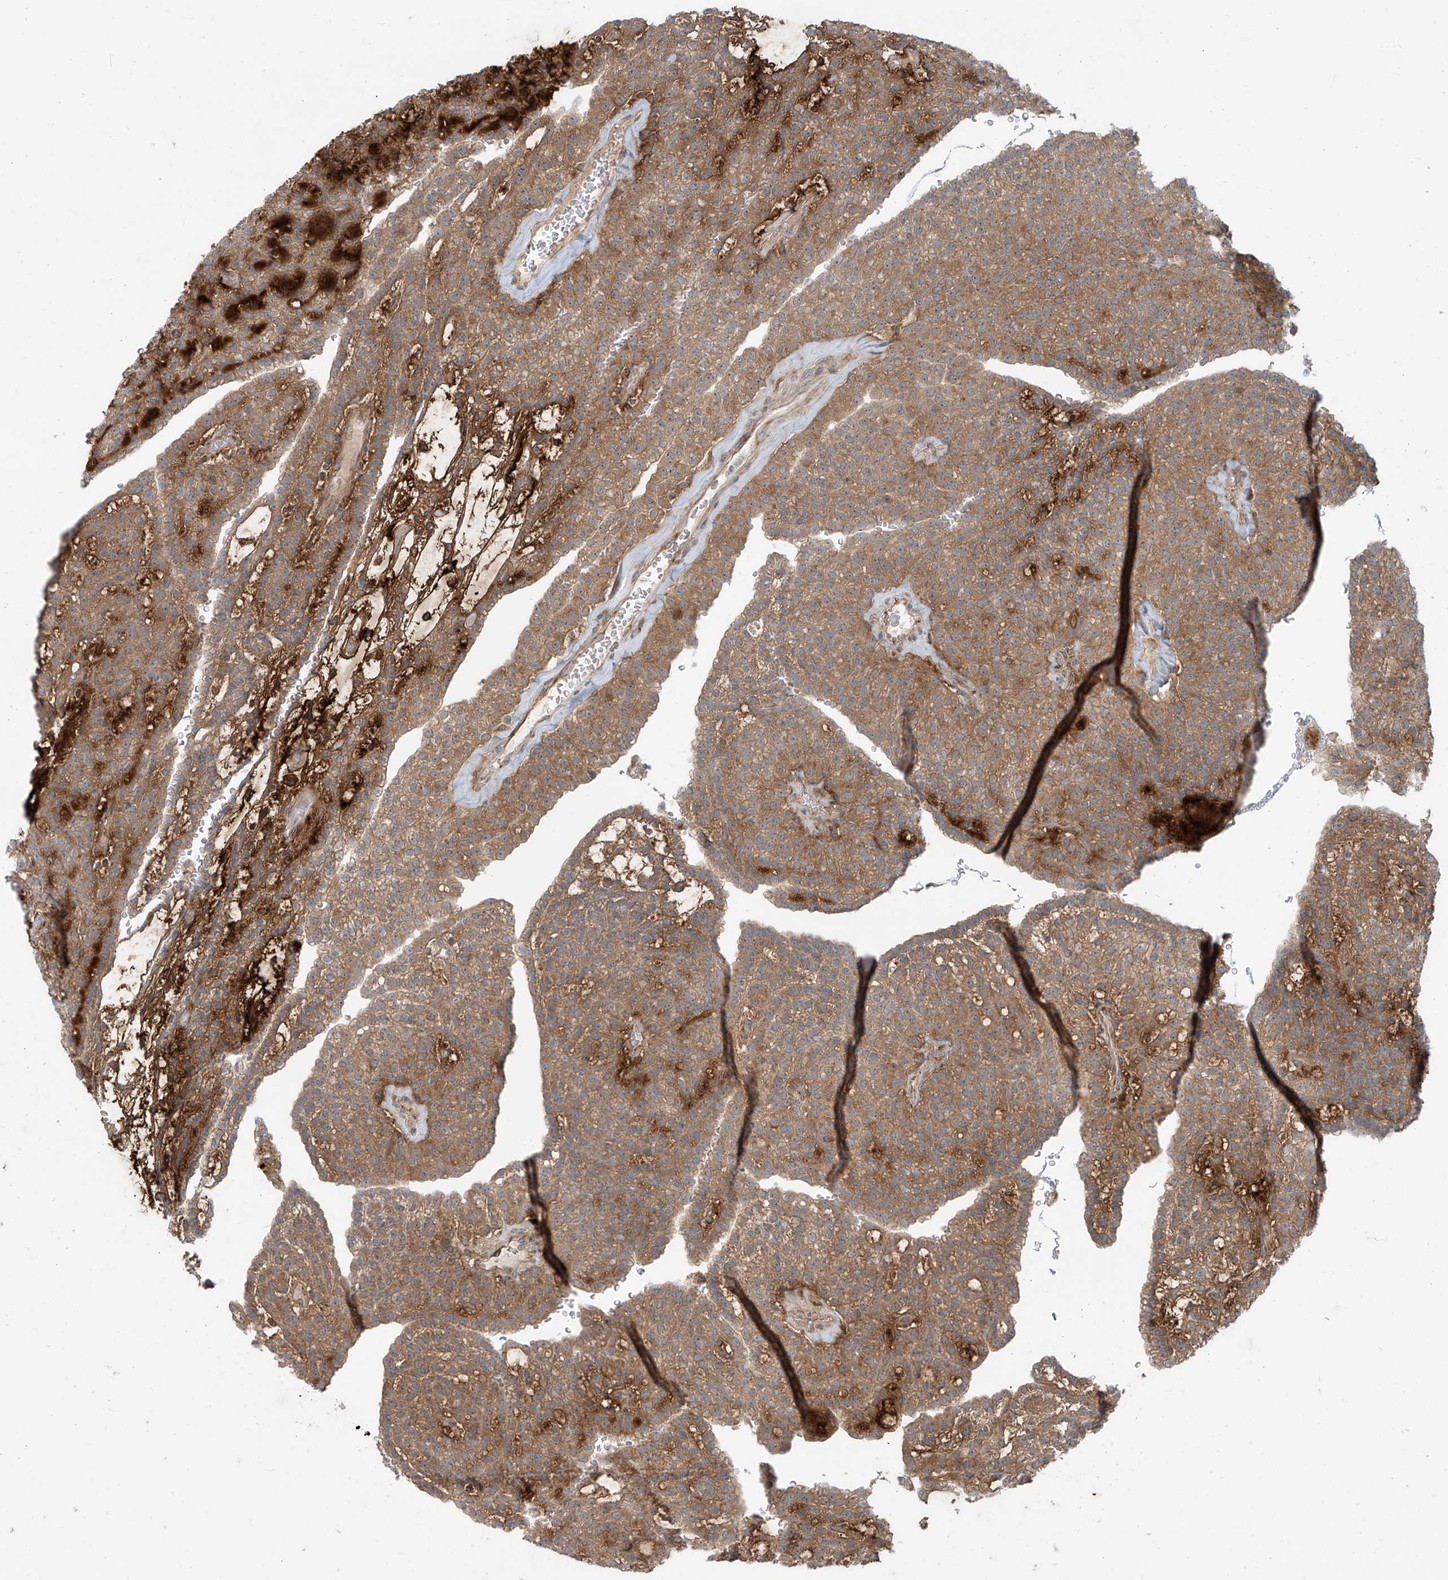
{"staining": {"intensity": "strong", "quantity": ">75%", "location": "cytoplasmic/membranous"}, "tissue": "renal cancer", "cell_type": "Tumor cells", "image_type": "cancer", "snomed": [{"axis": "morphology", "description": "Adenocarcinoma, NOS"}, {"axis": "topography", "description": "Kidney"}], "caption": "Renal cancer (adenocarcinoma) stained for a protein exhibits strong cytoplasmic/membranous positivity in tumor cells. (DAB (3,3'-diaminobenzidine) IHC with brightfield microscopy, high magnification).", "gene": "KATNIP", "patient": {"sex": "male", "age": 63}}